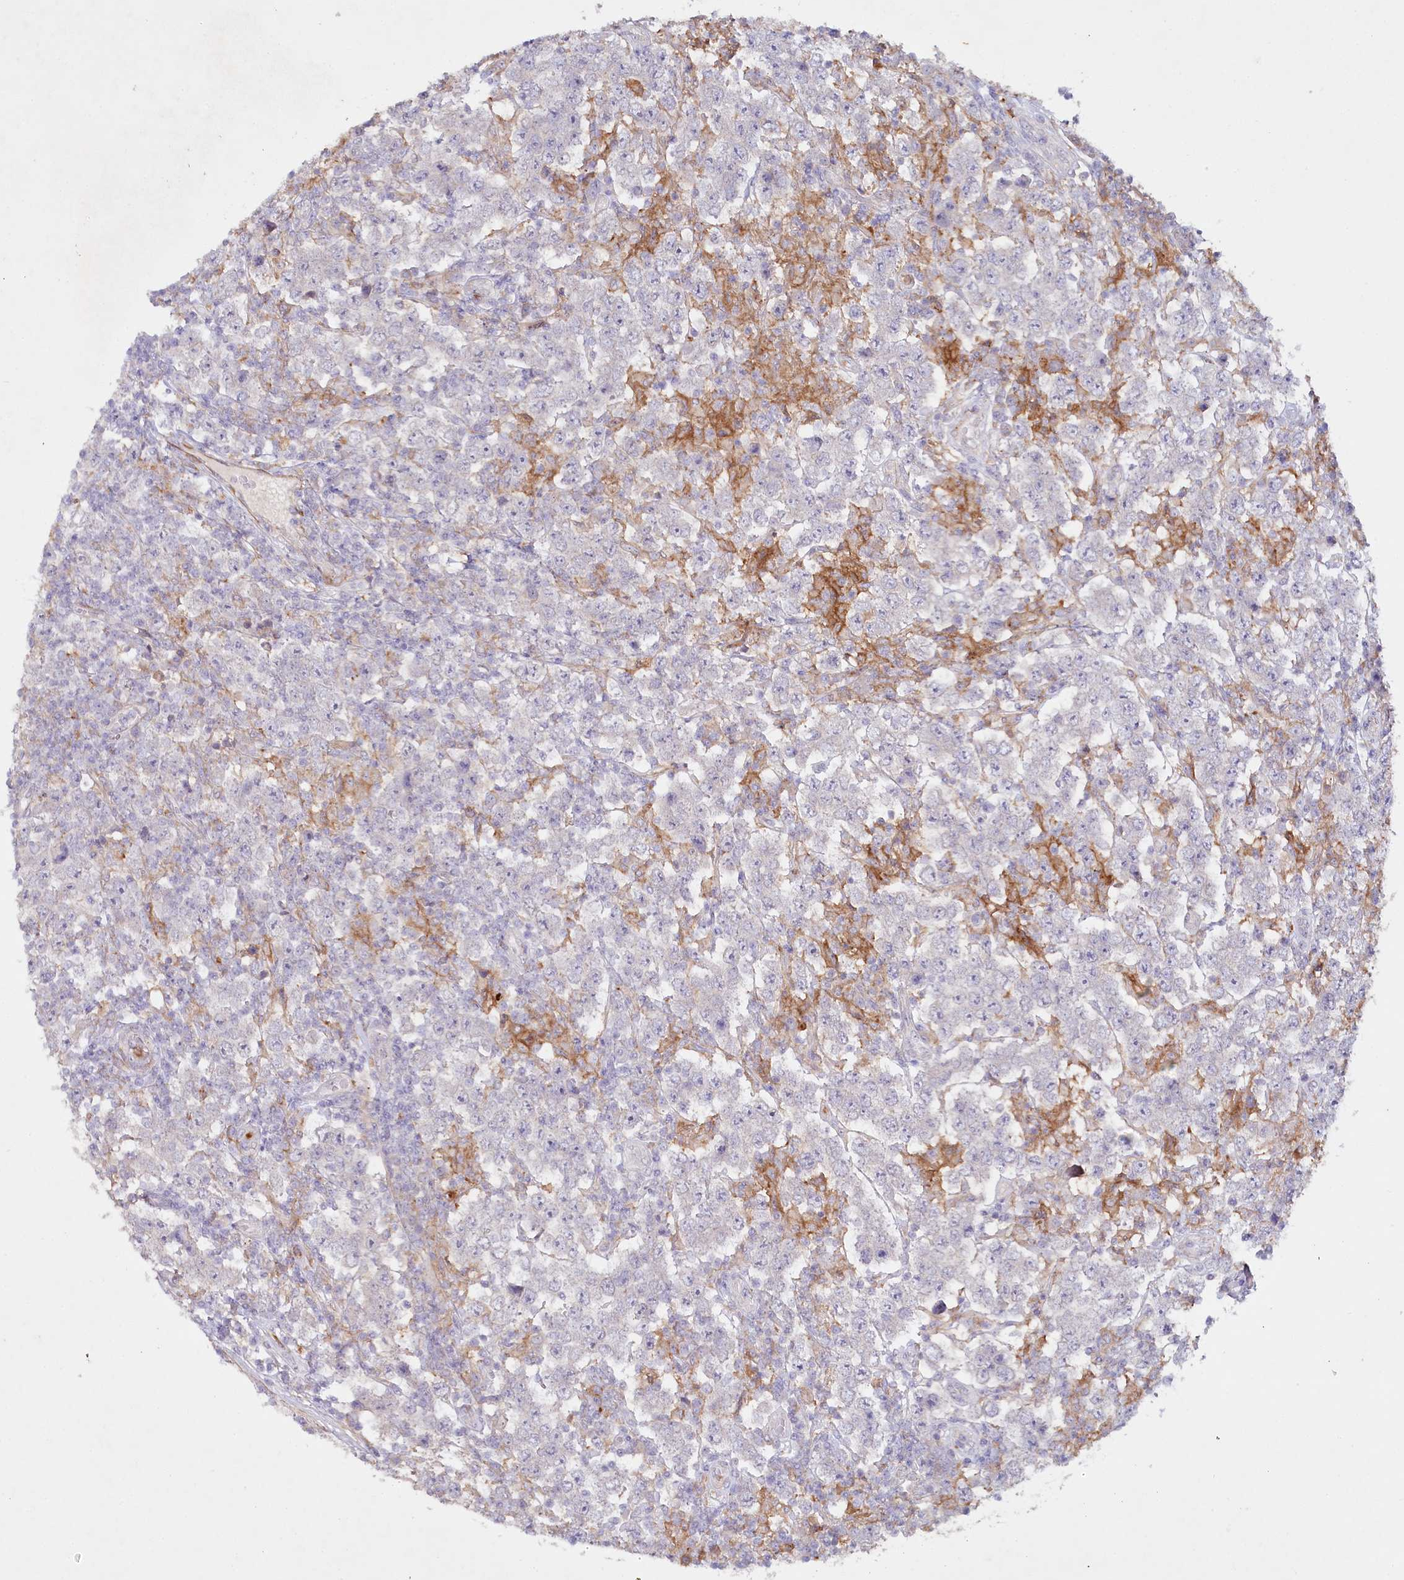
{"staining": {"intensity": "negative", "quantity": "none", "location": "none"}, "tissue": "testis cancer", "cell_type": "Tumor cells", "image_type": "cancer", "snomed": [{"axis": "morphology", "description": "Normal tissue, NOS"}, {"axis": "morphology", "description": "Urothelial carcinoma, High grade"}, {"axis": "morphology", "description": "Seminoma, NOS"}, {"axis": "morphology", "description": "Carcinoma, Embryonal, NOS"}, {"axis": "topography", "description": "Urinary bladder"}, {"axis": "topography", "description": "Testis"}], "caption": "IHC image of human high-grade urothelial carcinoma (testis) stained for a protein (brown), which shows no positivity in tumor cells.", "gene": "ALDH3B1", "patient": {"sex": "male", "age": 41}}